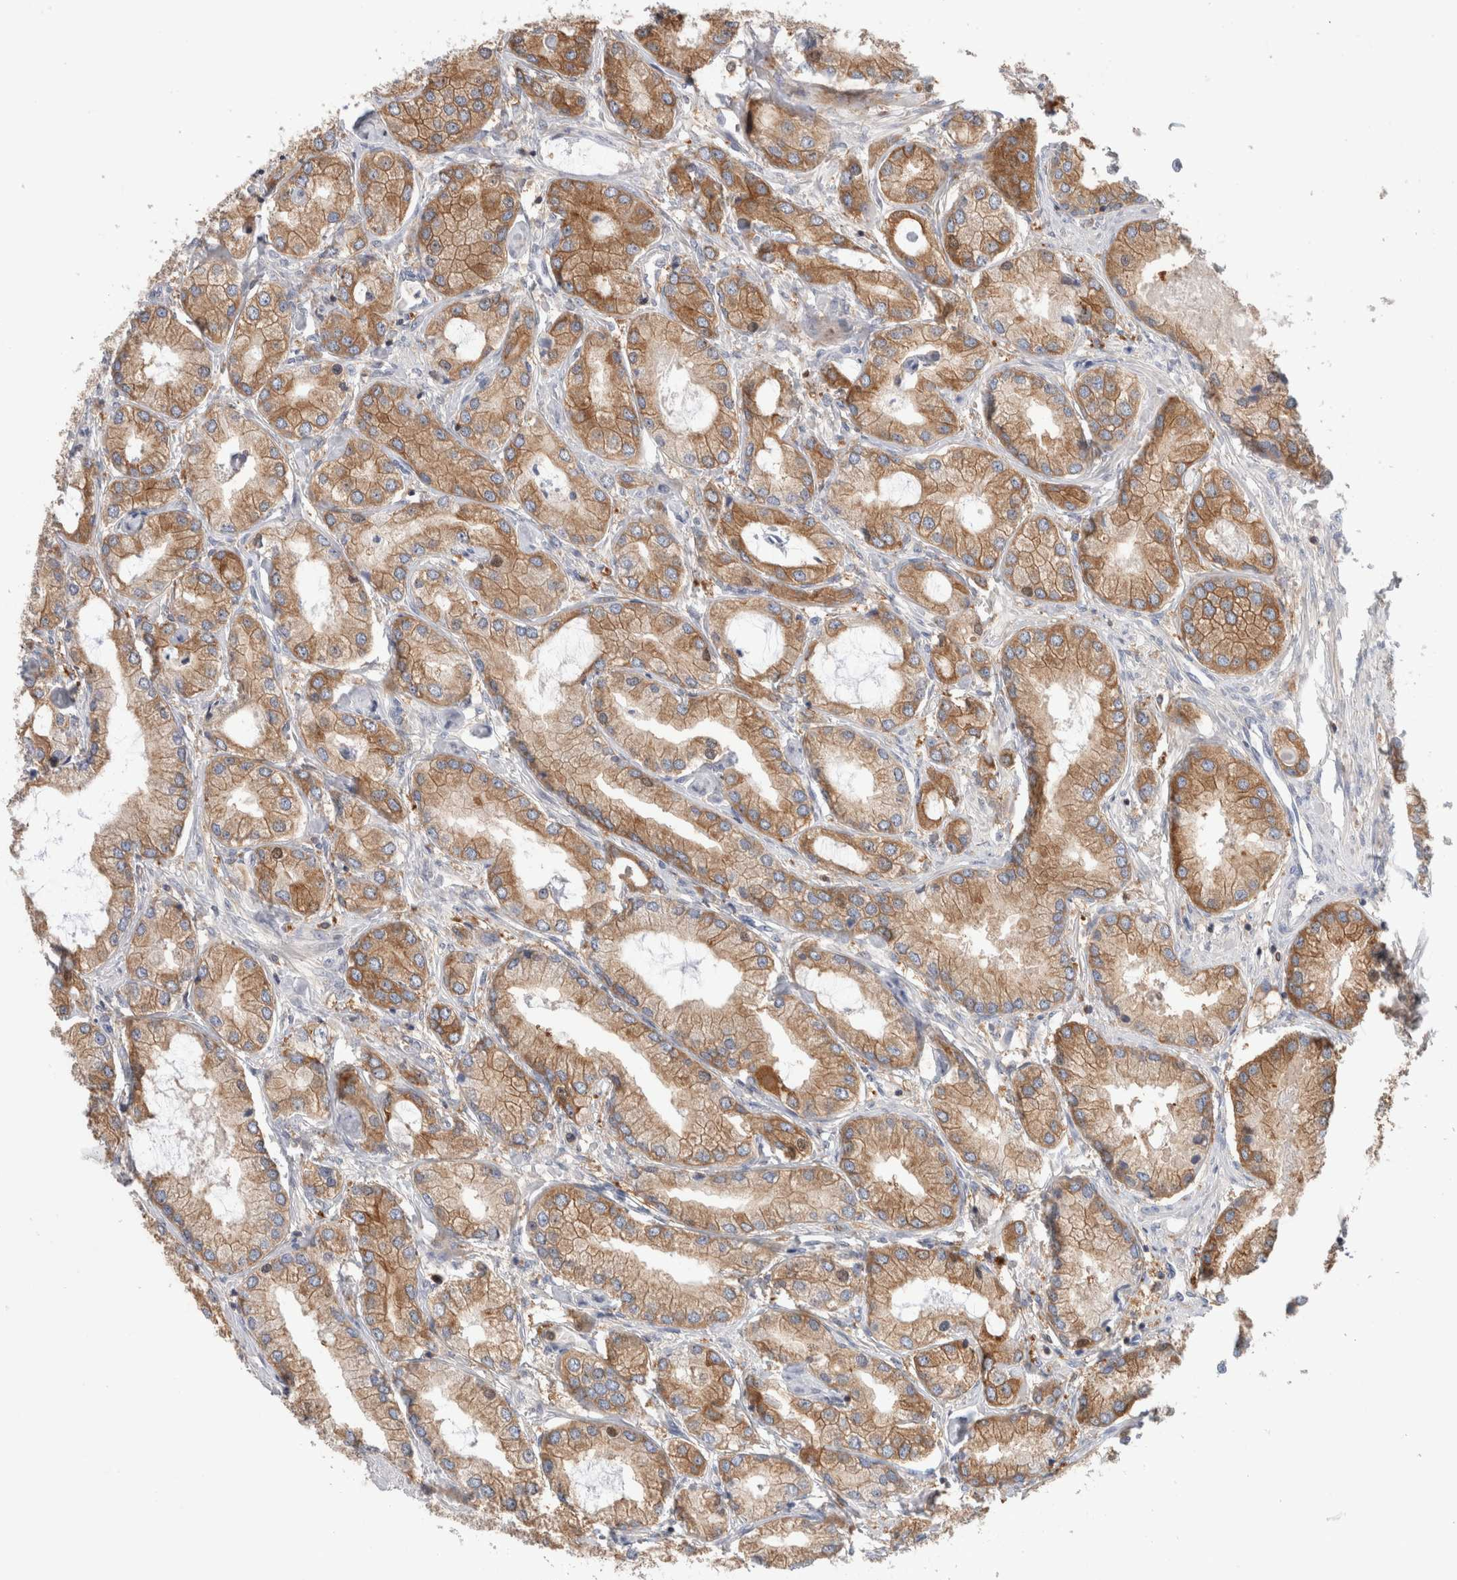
{"staining": {"intensity": "moderate", "quantity": ">75%", "location": "cytoplasmic/membranous"}, "tissue": "prostate cancer", "cell_type": "Tumor cells", "image_type": "cancer", "snomed": [{"axis": "morphology", "description": "Adenocarcinoma, Low grade"}, {"axis": "topography", "description": "Prostate"}], "caption": "IHC photomicrograph of human low-grade adenocarcinoma (prostate) stained for a protein (brown), which shows medium levels of moderate cytoplasmic/membranous expression in approximately >75% of tumor cells.", "gene": "KLHL14", "patient": {"sex": "male", "age": 62}}